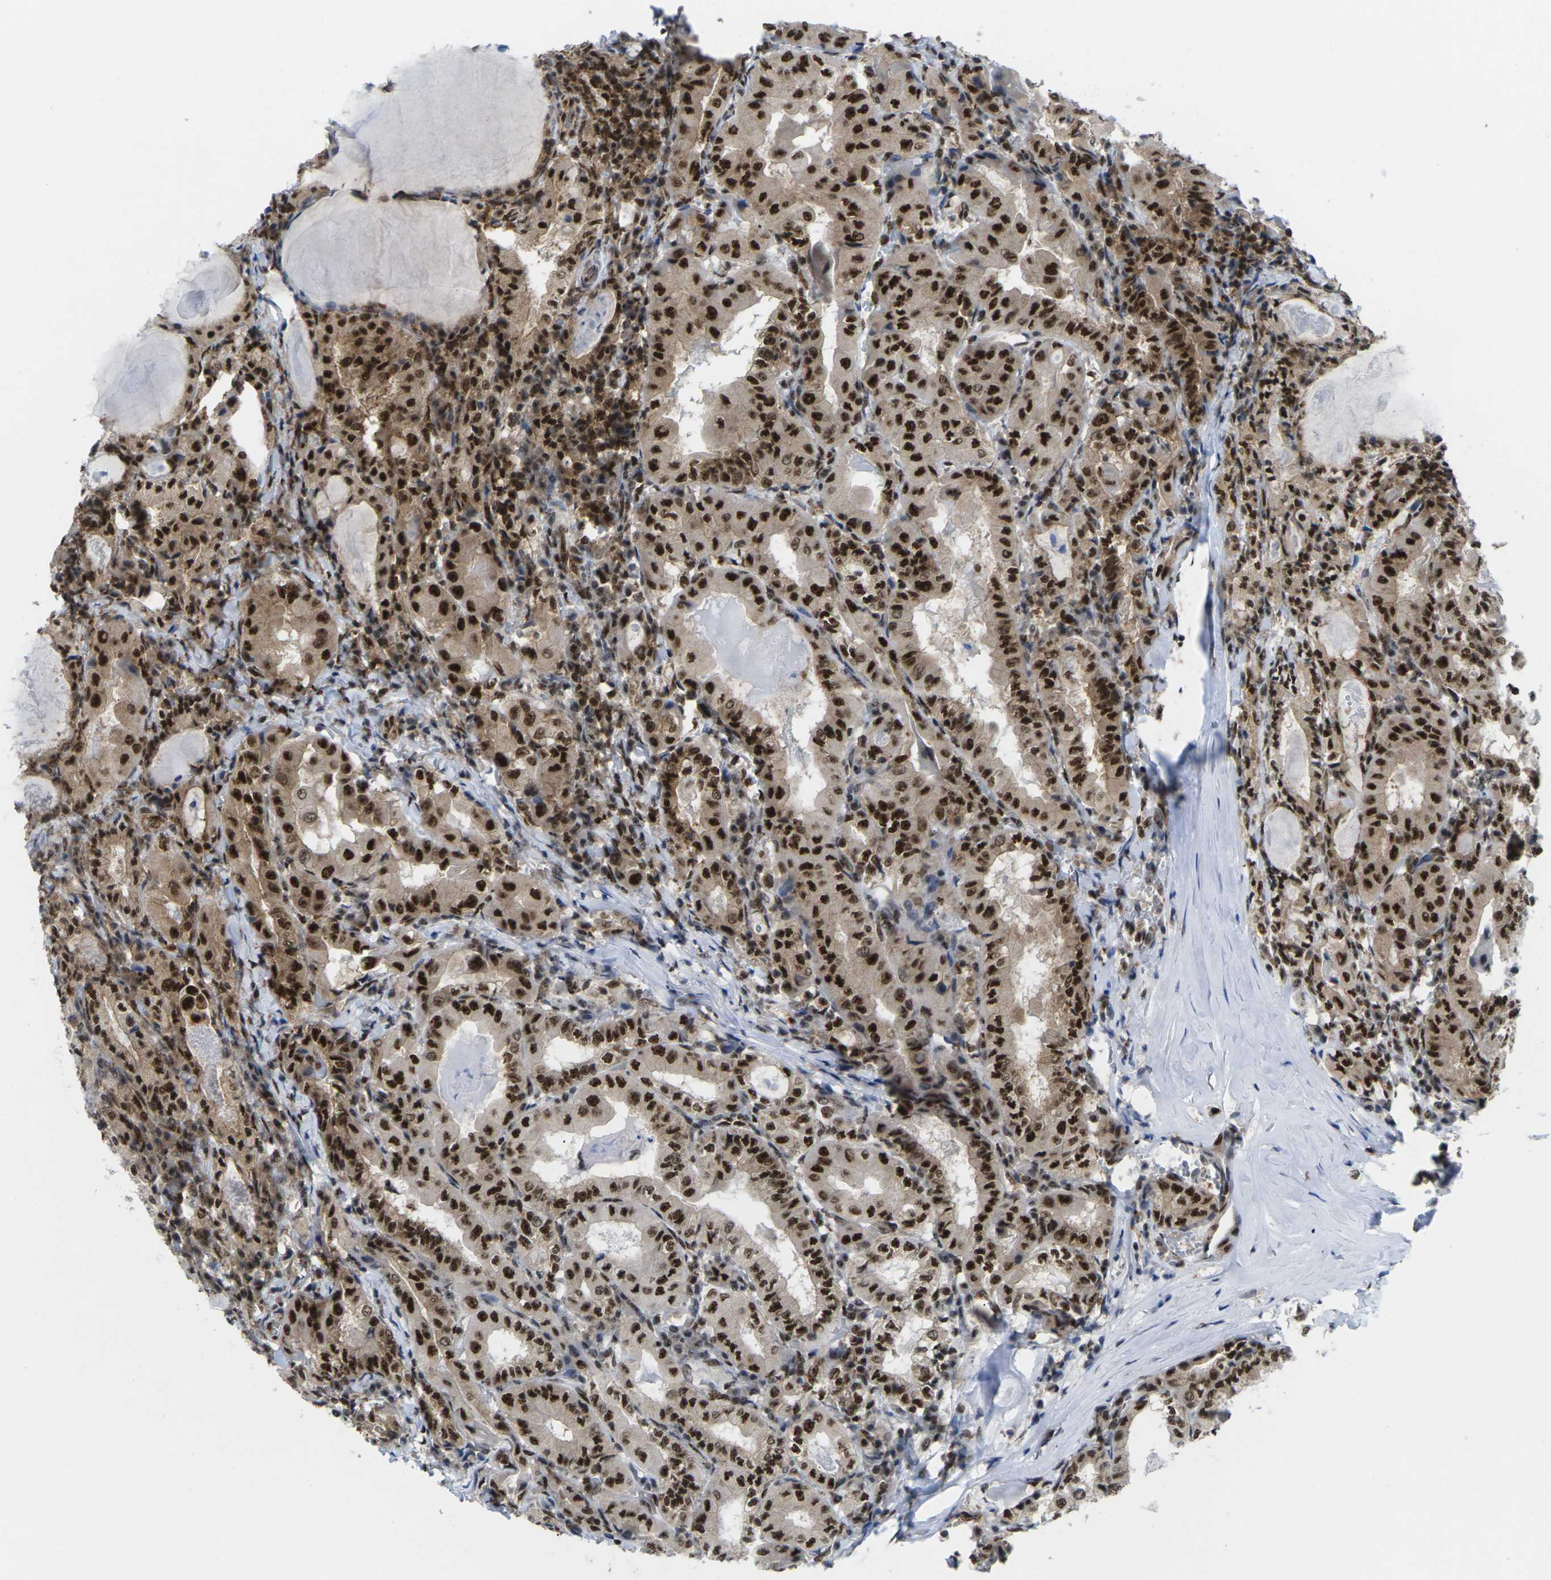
{"staining": {"intensity": "strong", "quantity": ">75%", "location": "nuclear"}, "tissue": "thyroid cancer", "cell_type": "Tumor cells", "image_type": "cancer", "snomed": [{"axis": "morphology", "description": "Carcinoma, NOS"}, {"axis": "topography", "description": "Thyroid gland"}], "caption": "Strong nuclear staining for a protein is appreciated in approximately >75% of tumor cells of thyroid cancer (carcinoma) using immunohistochemistry.", "gene": "MAGOH", "patient": {"sex": "female", "age": 77}}